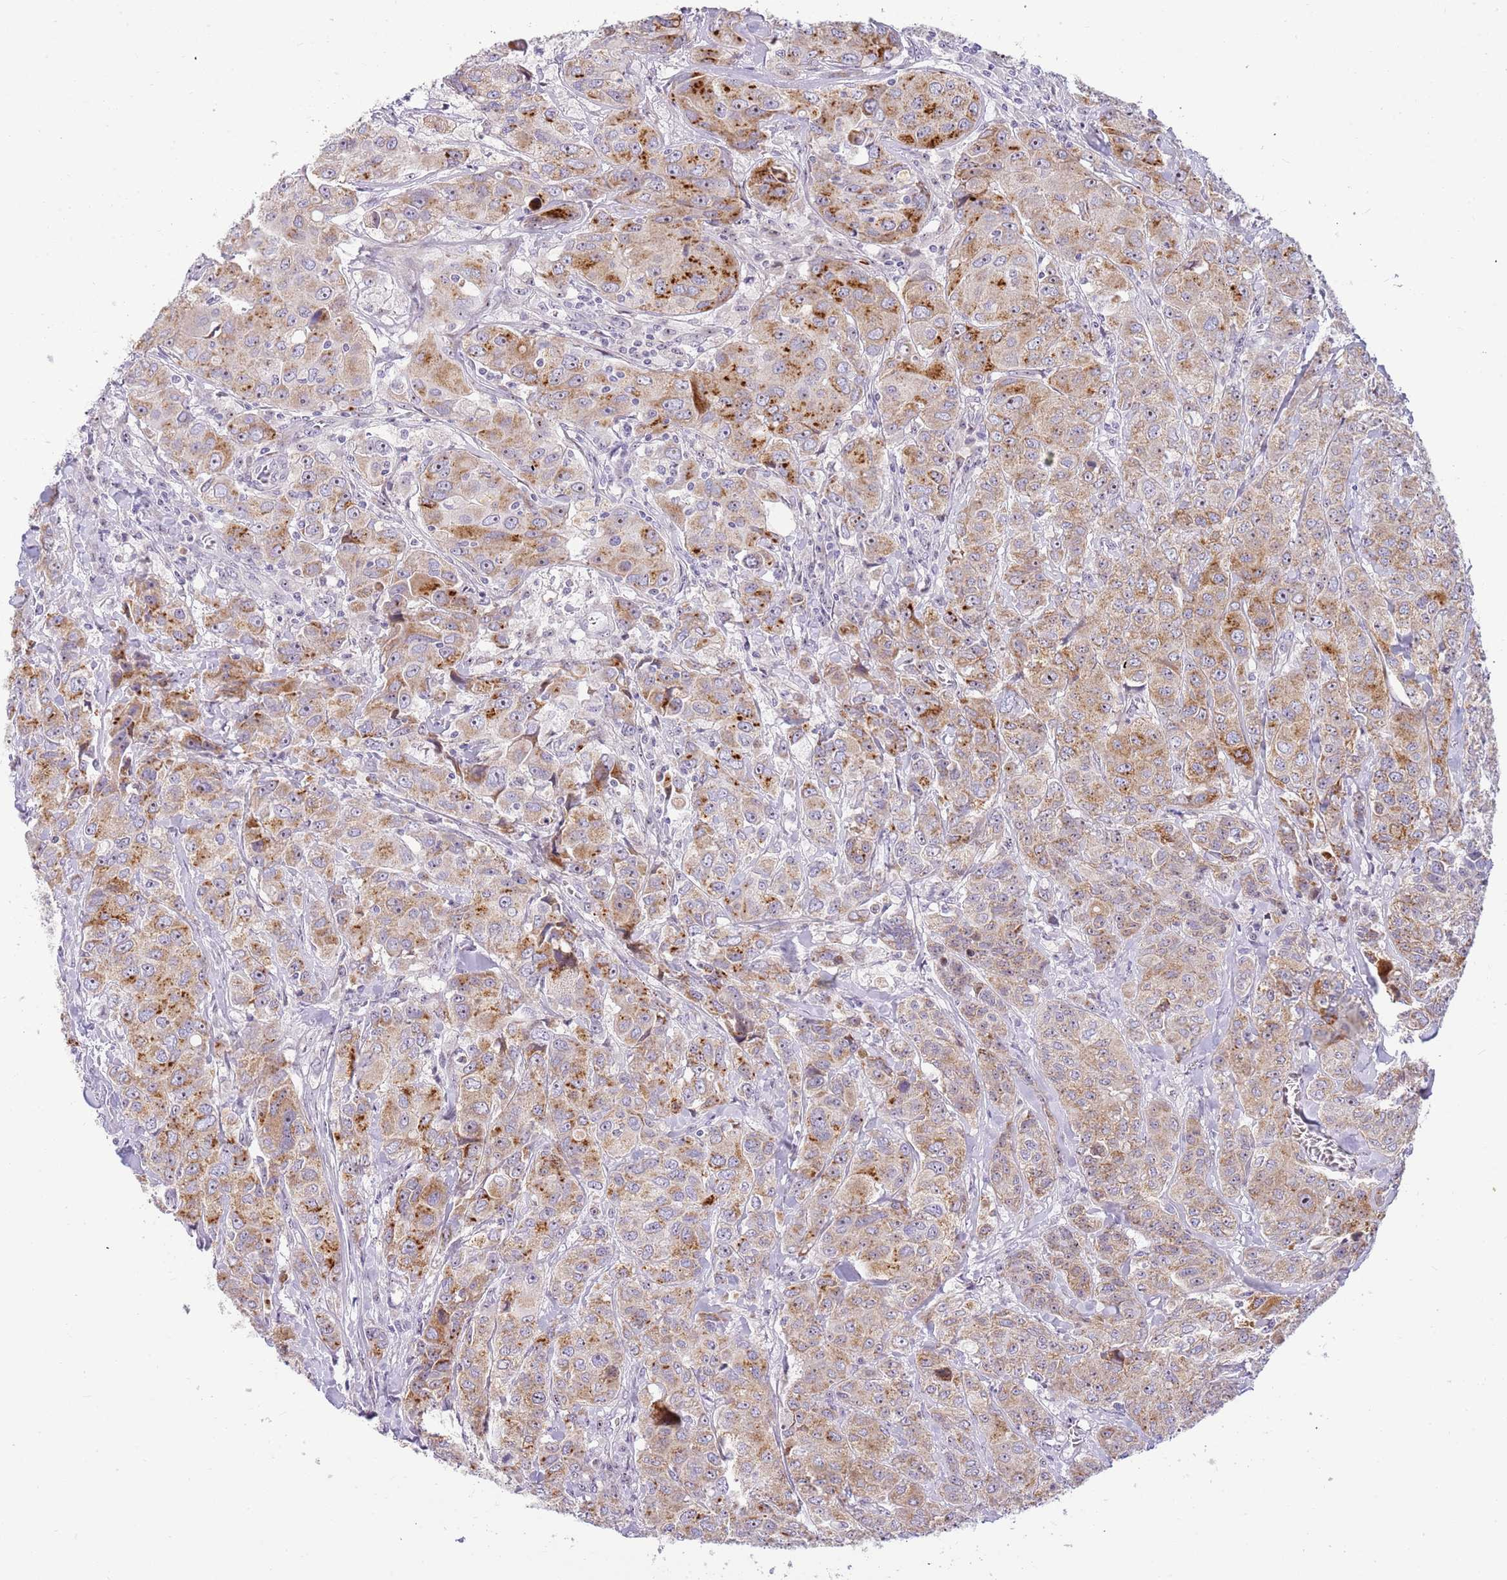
{"staining": {"intensity": "moderate", "quantity": ">75%", "location": "cytoplasmic/membranous"}, "tissue": "breast cancer", "cell_type": "Tumor cells", "image_type": "cancer", "snomed": [{"axis": "morphology", "description": "Duct carcinoma"}, {"axis": "topography", "description": "Breast"}], "caption": "Immunohistochemical staining of breast cancer reveals moderate cytoplasmic/membranous protein staining in about >75% of tumor cells.", "gene": "DNAJA3", "patient": {"sex": "female", "age": 43}}